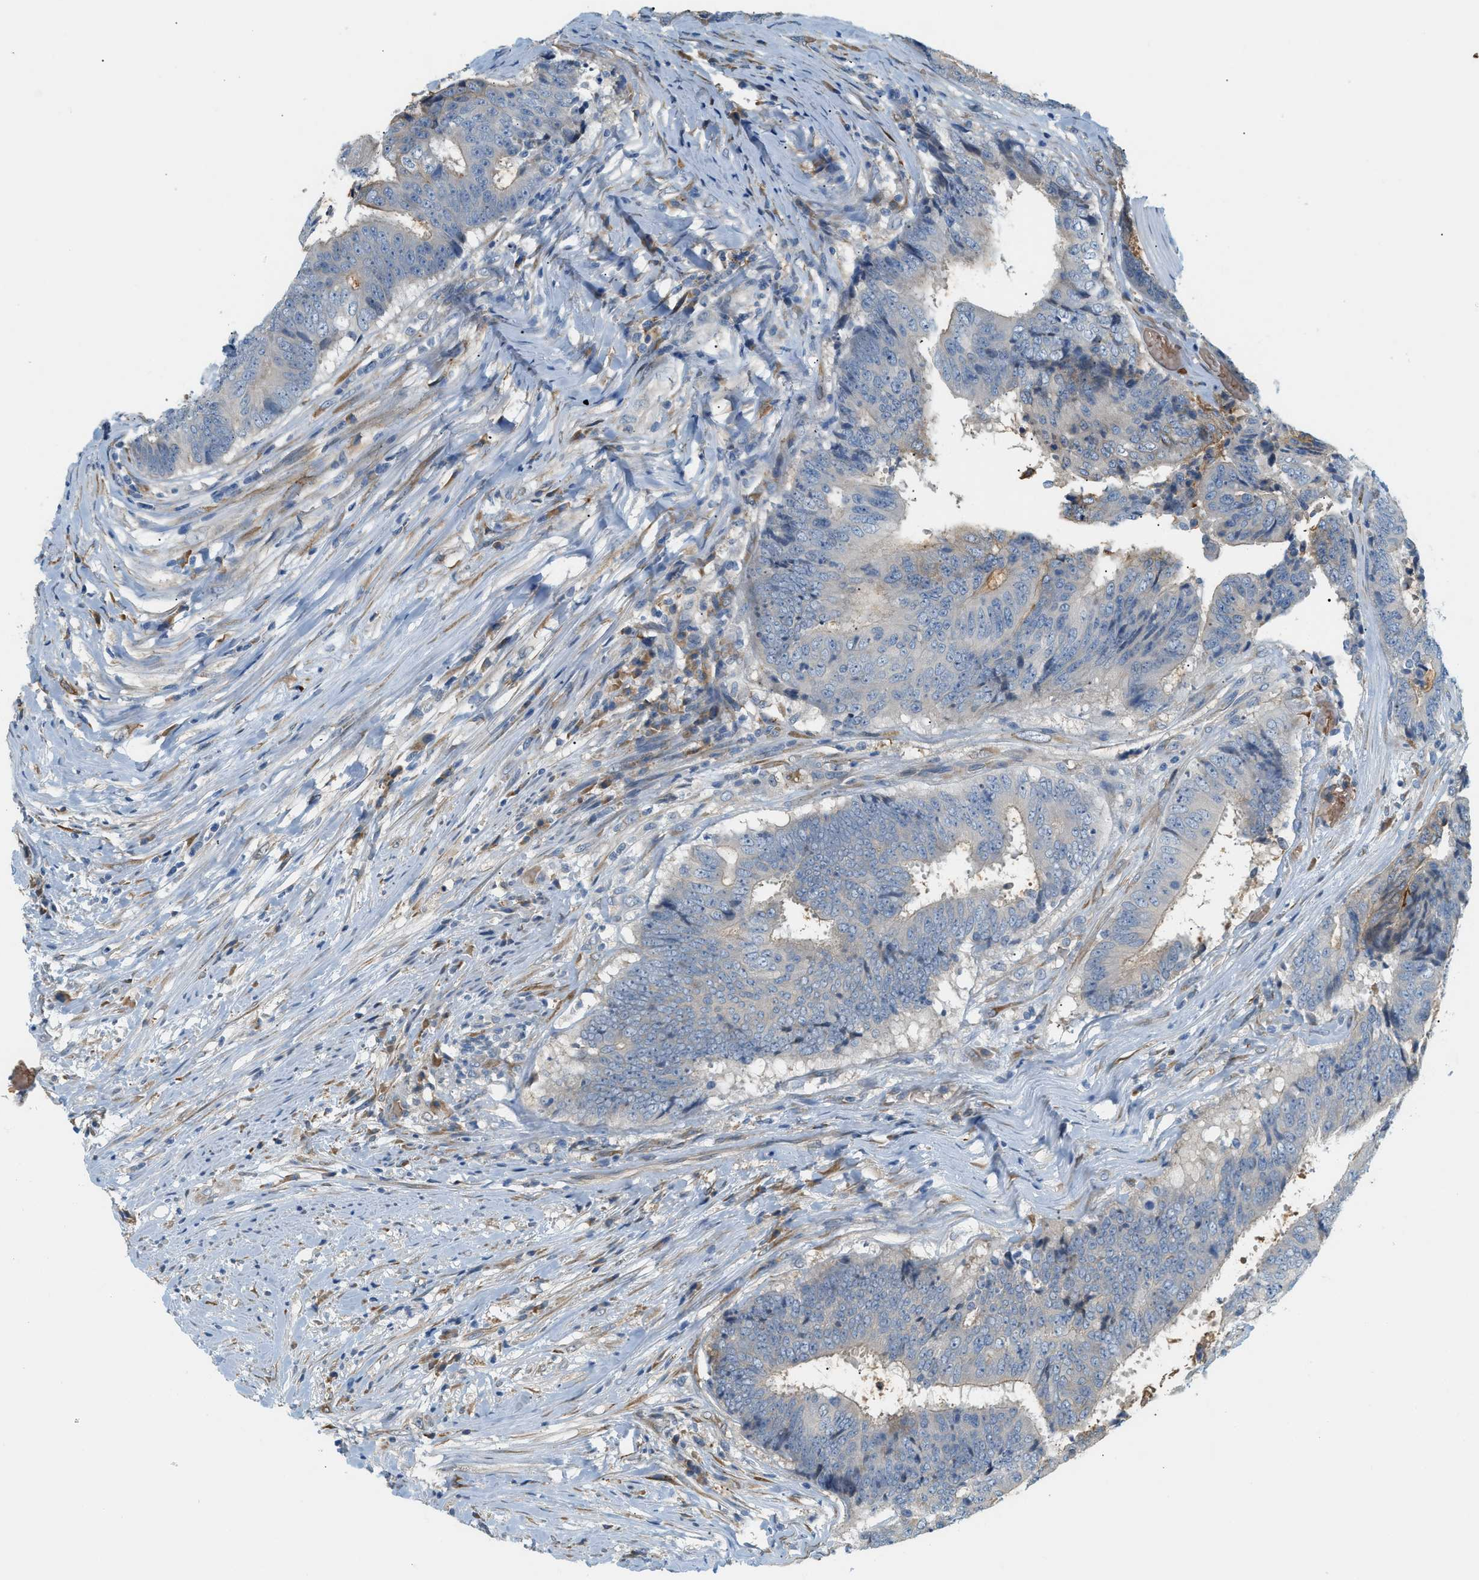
{"staining": {"intensity": "moderate", "quantity": "<25%", "location": "cytoplasmic/membranous"}, "tissue": "colorectal cancer", "cell_type": "Tumor cells", "image_type": "cancer", "snomed": [{"axis": "morphology", "description": "Adenocarcinoma, NOS"}, {"axis": "topography", "description": "Rectum"}], "caption": "Immunohistochemistry (IHC) image of neoplastic tissue: colorectal adenocarcinoma stained using immunohistochemistry displays low levels of moderate protein expression localized specifically in the cytoplasmic/membranous of tumor cells, appearing as a cytoplasmic/membranous brown color.", "gene": "CYTH2", "patient": {"sex": "male", "age": 72}}